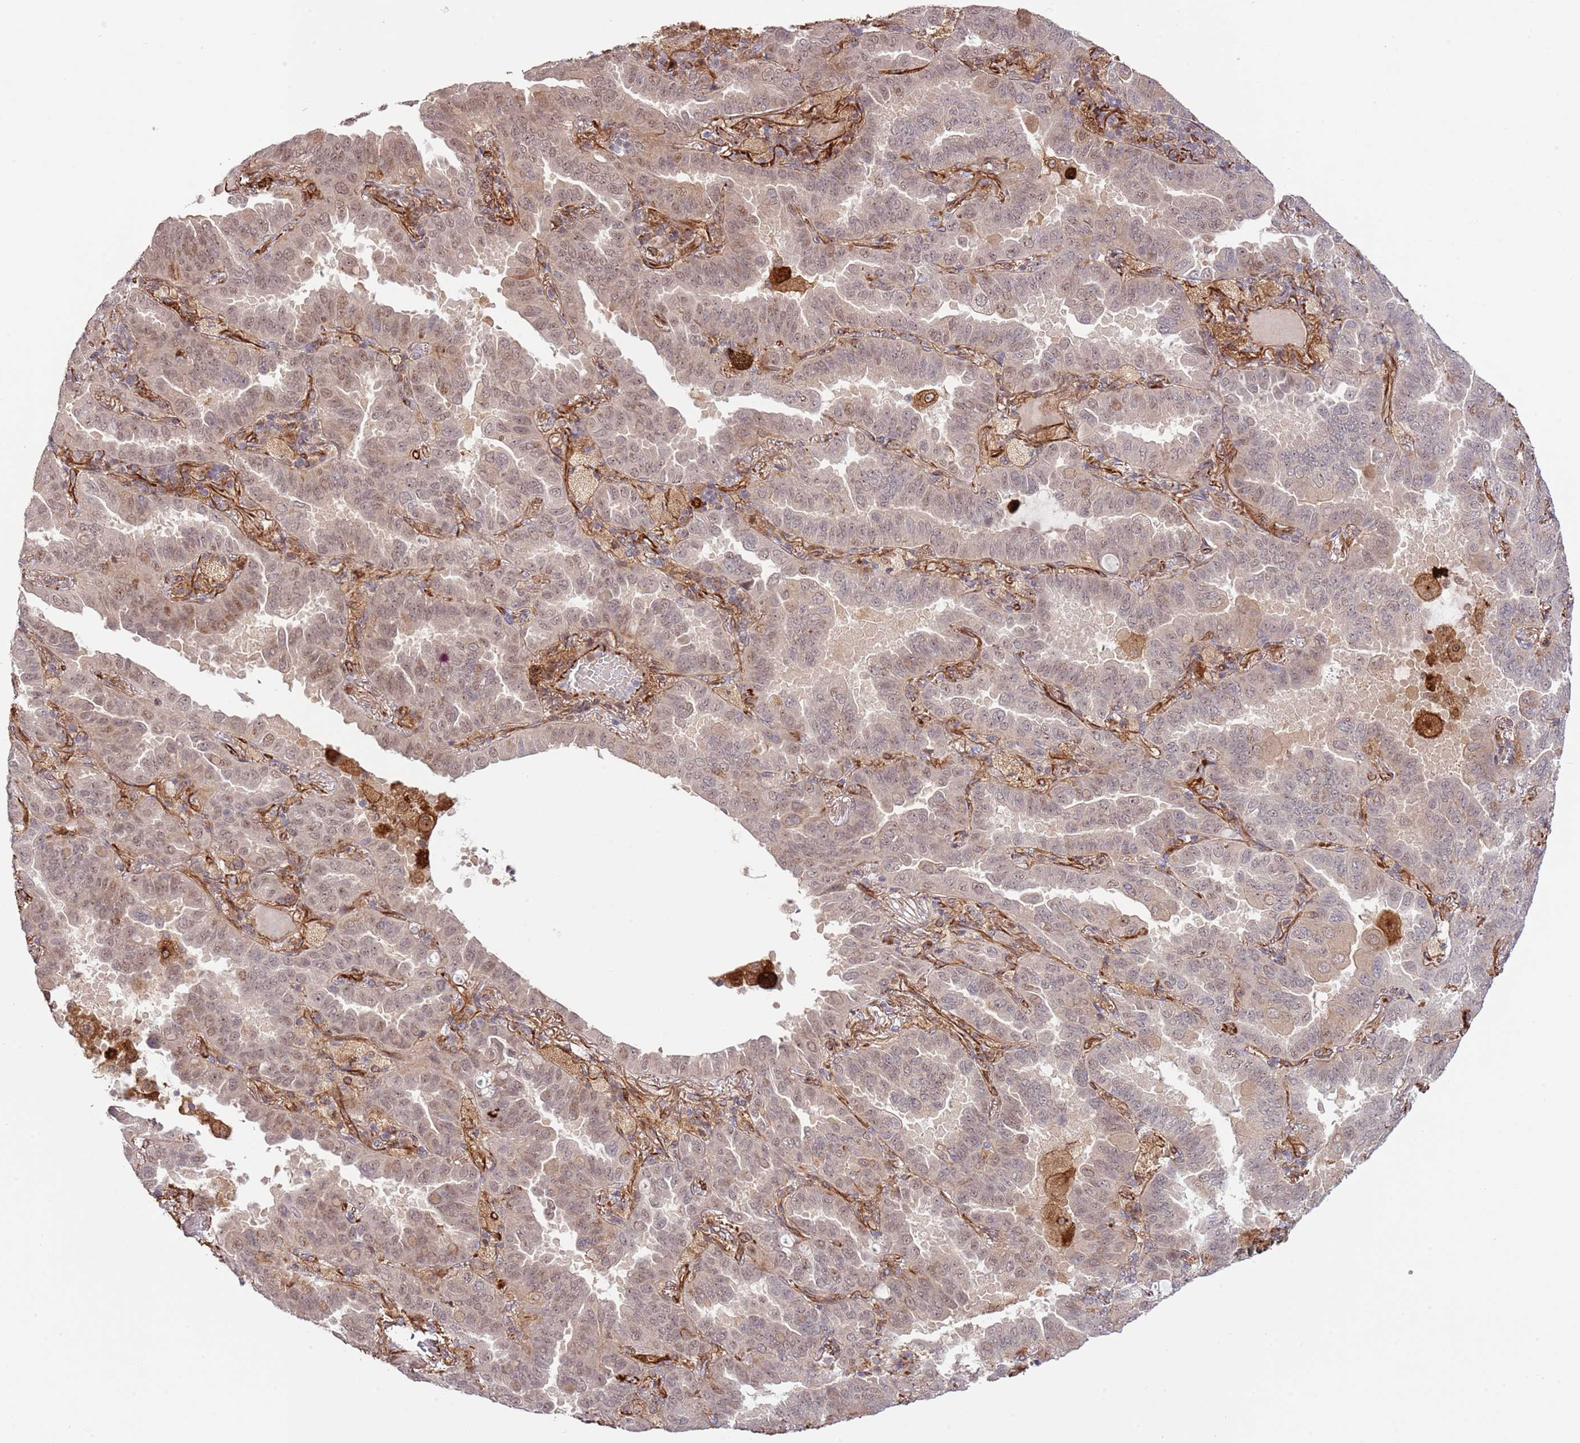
{"staining": {"intensity": "weak", "quantity": ">75%", "location": "nuclear"}, "tissue": "lung cancer", "cell_type": "Tumor cells", "image_type": "cancer", "snomed": [{"axis": "morphology", "description": "Adenocarcinoma, NOS"}, {"axis": "topography", "description": "Lung"}], "caption": "High-power microscopy captured an immunohistochemistry micrograph of lung adenocarcinoma, revealing weak nuclear staining in approximately >75% of tumor cells. (DAB (3,3'-diaminobenzidine) IHC with brightfield microscopy, high magnification).", "gene": "NEK3", "patient": {"sex": "male", "age": 64}}